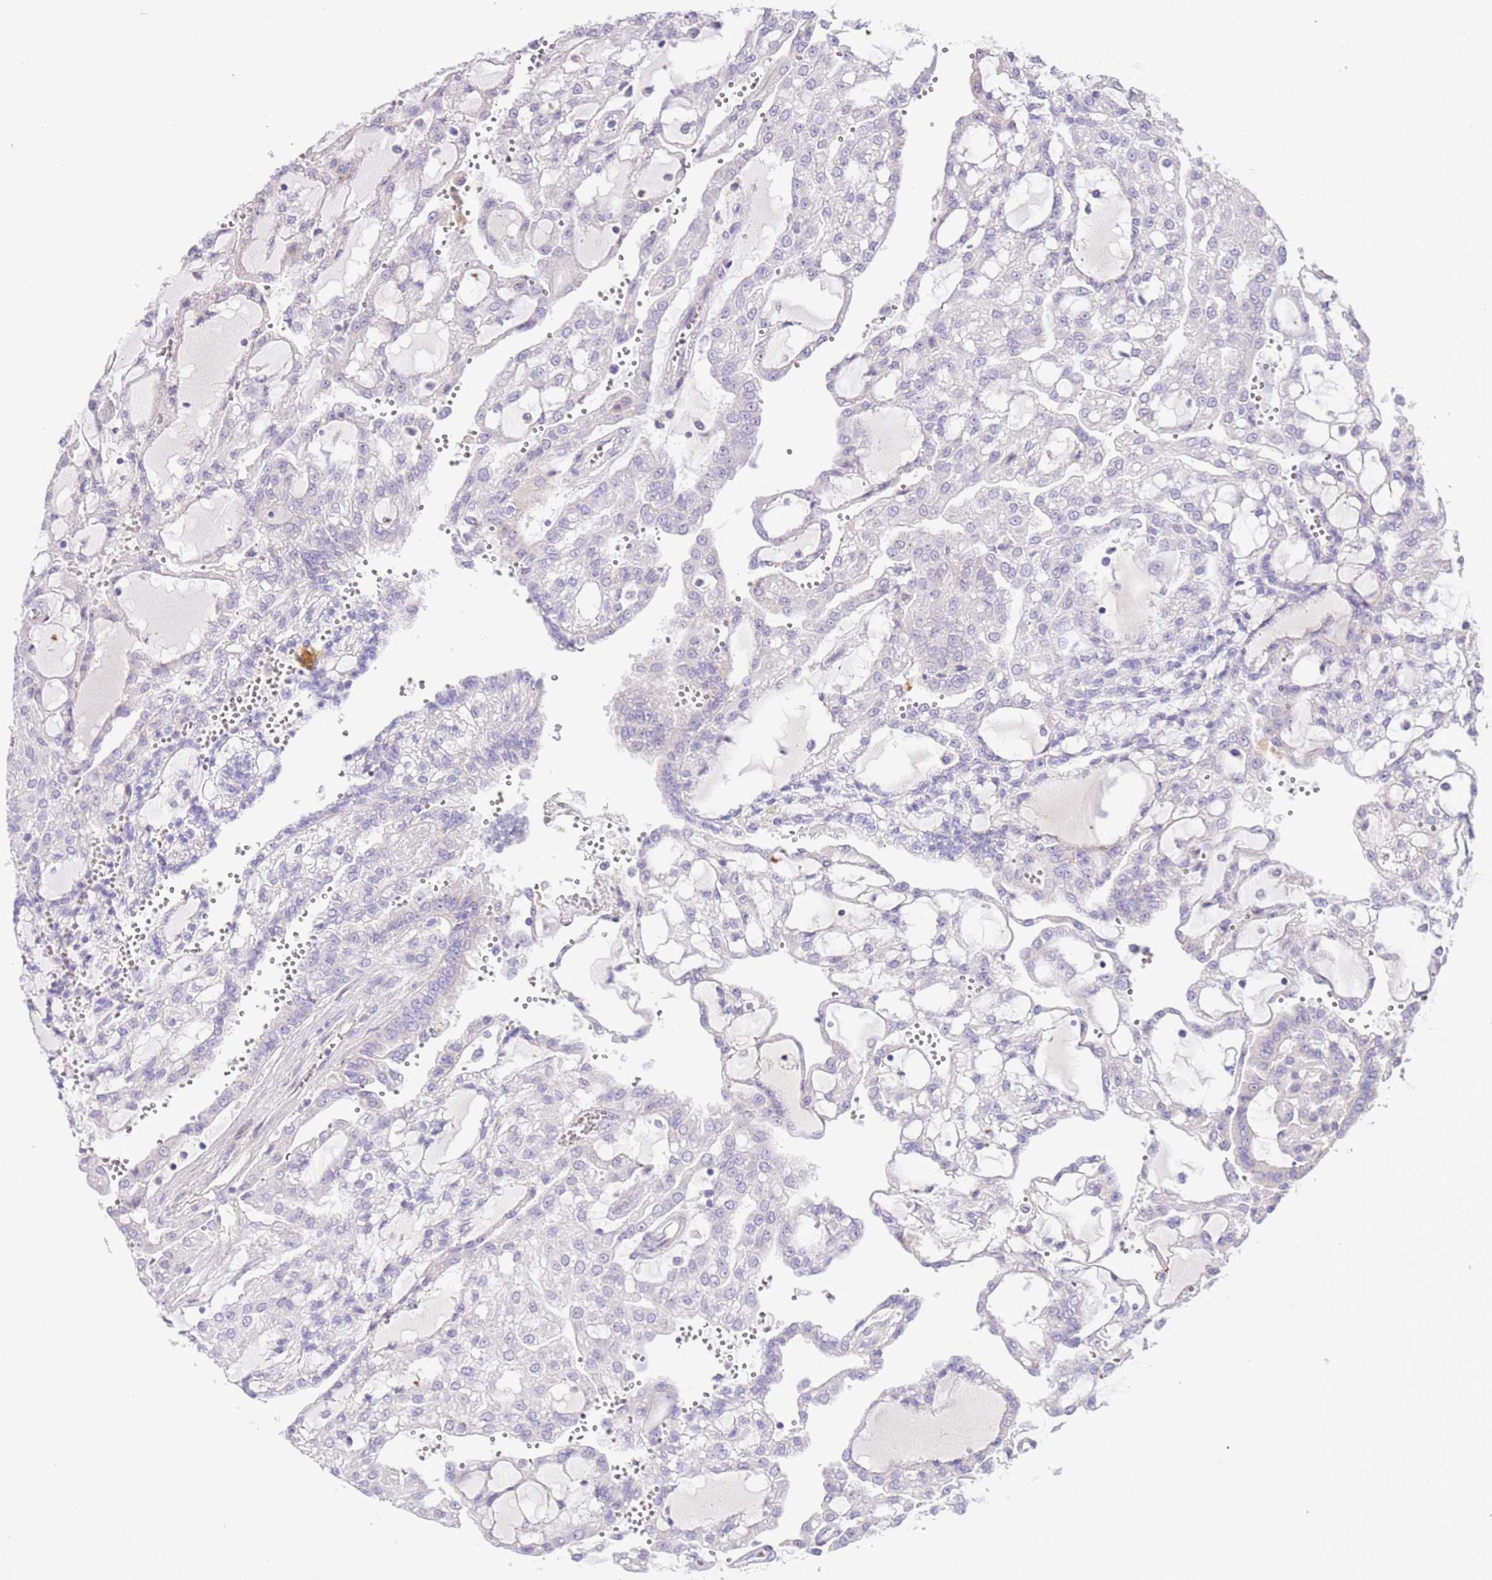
{"staining": {"intensity": "negative", "quantity": "none", "location": "none"}, "tissue": "renal cancer", "cell_type": "Tumor cells", "image_type": "cancer", "snomed": [{"axis": "morphology", "description": "Adenocarcinoma, NOS"}, {"axis": "topography", "description": "Kidney"}], "caption": "Tumor cells show no significant protein staining in renal cancer (adenocarcinoma).", "gene": "ABHD17A", "patient": {"sex": "male", "age": 63}}